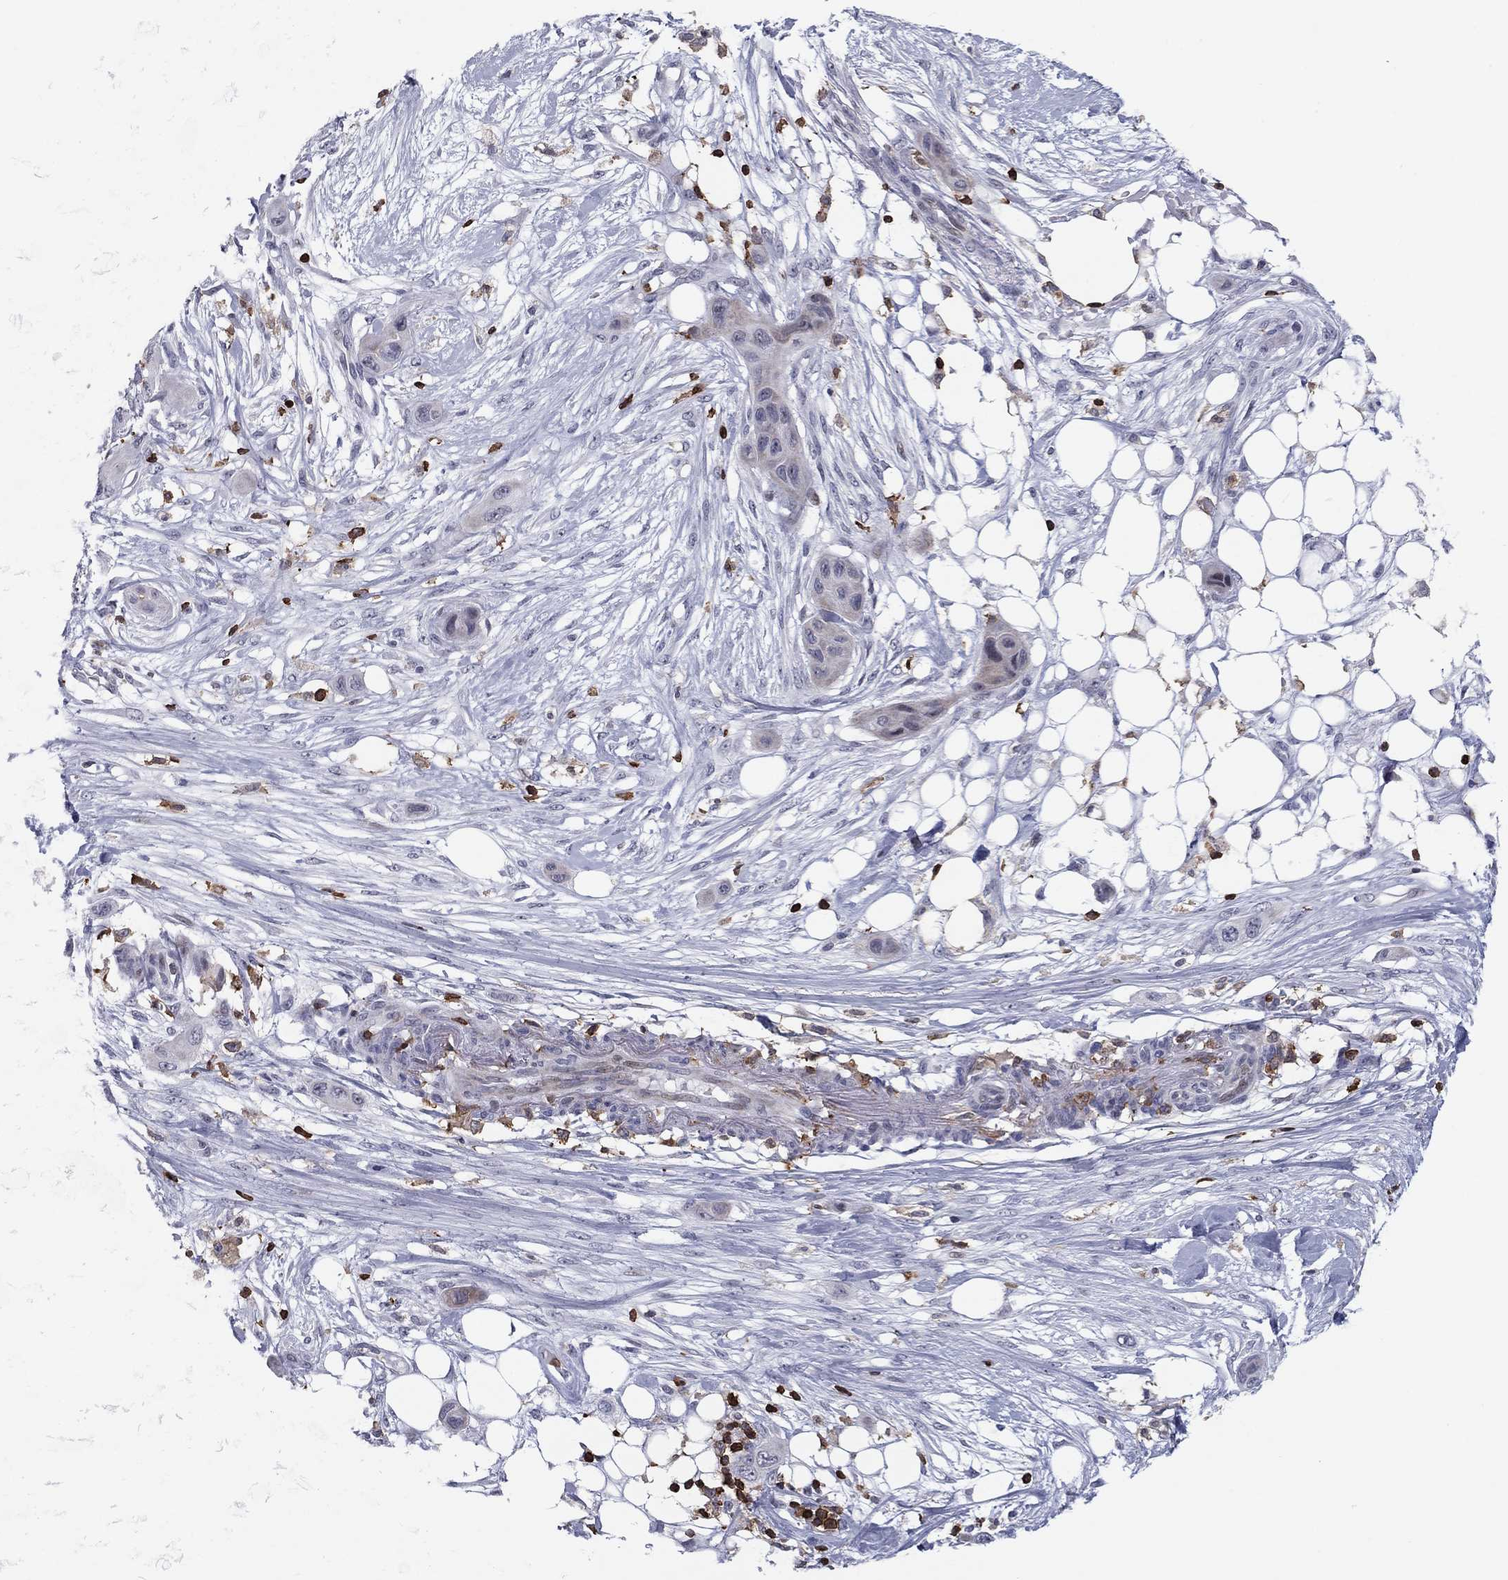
{"staining": {"intensity": "negative", "quantity": "none", "location": "none"}, "tissue": "skin cancer", "cell_type": "Tumor cells", "image_type": "cancer", "snomed": [{"axis": "morphology", "description": "Squamous cell carcinoma, NOS"}, {"axis": "topography", "description": "Skin"}], "caption": "Protein analysis of skin squamous cell carcinoma reveals no significant staining in tumor cells. (DAB (3,3'-diaminobenzidine) immunohistochemistry (IHC) with hematoxylin counter stain).", "gene": "ARHGAP27", "patient": {"sex": "male", "age": 79}}